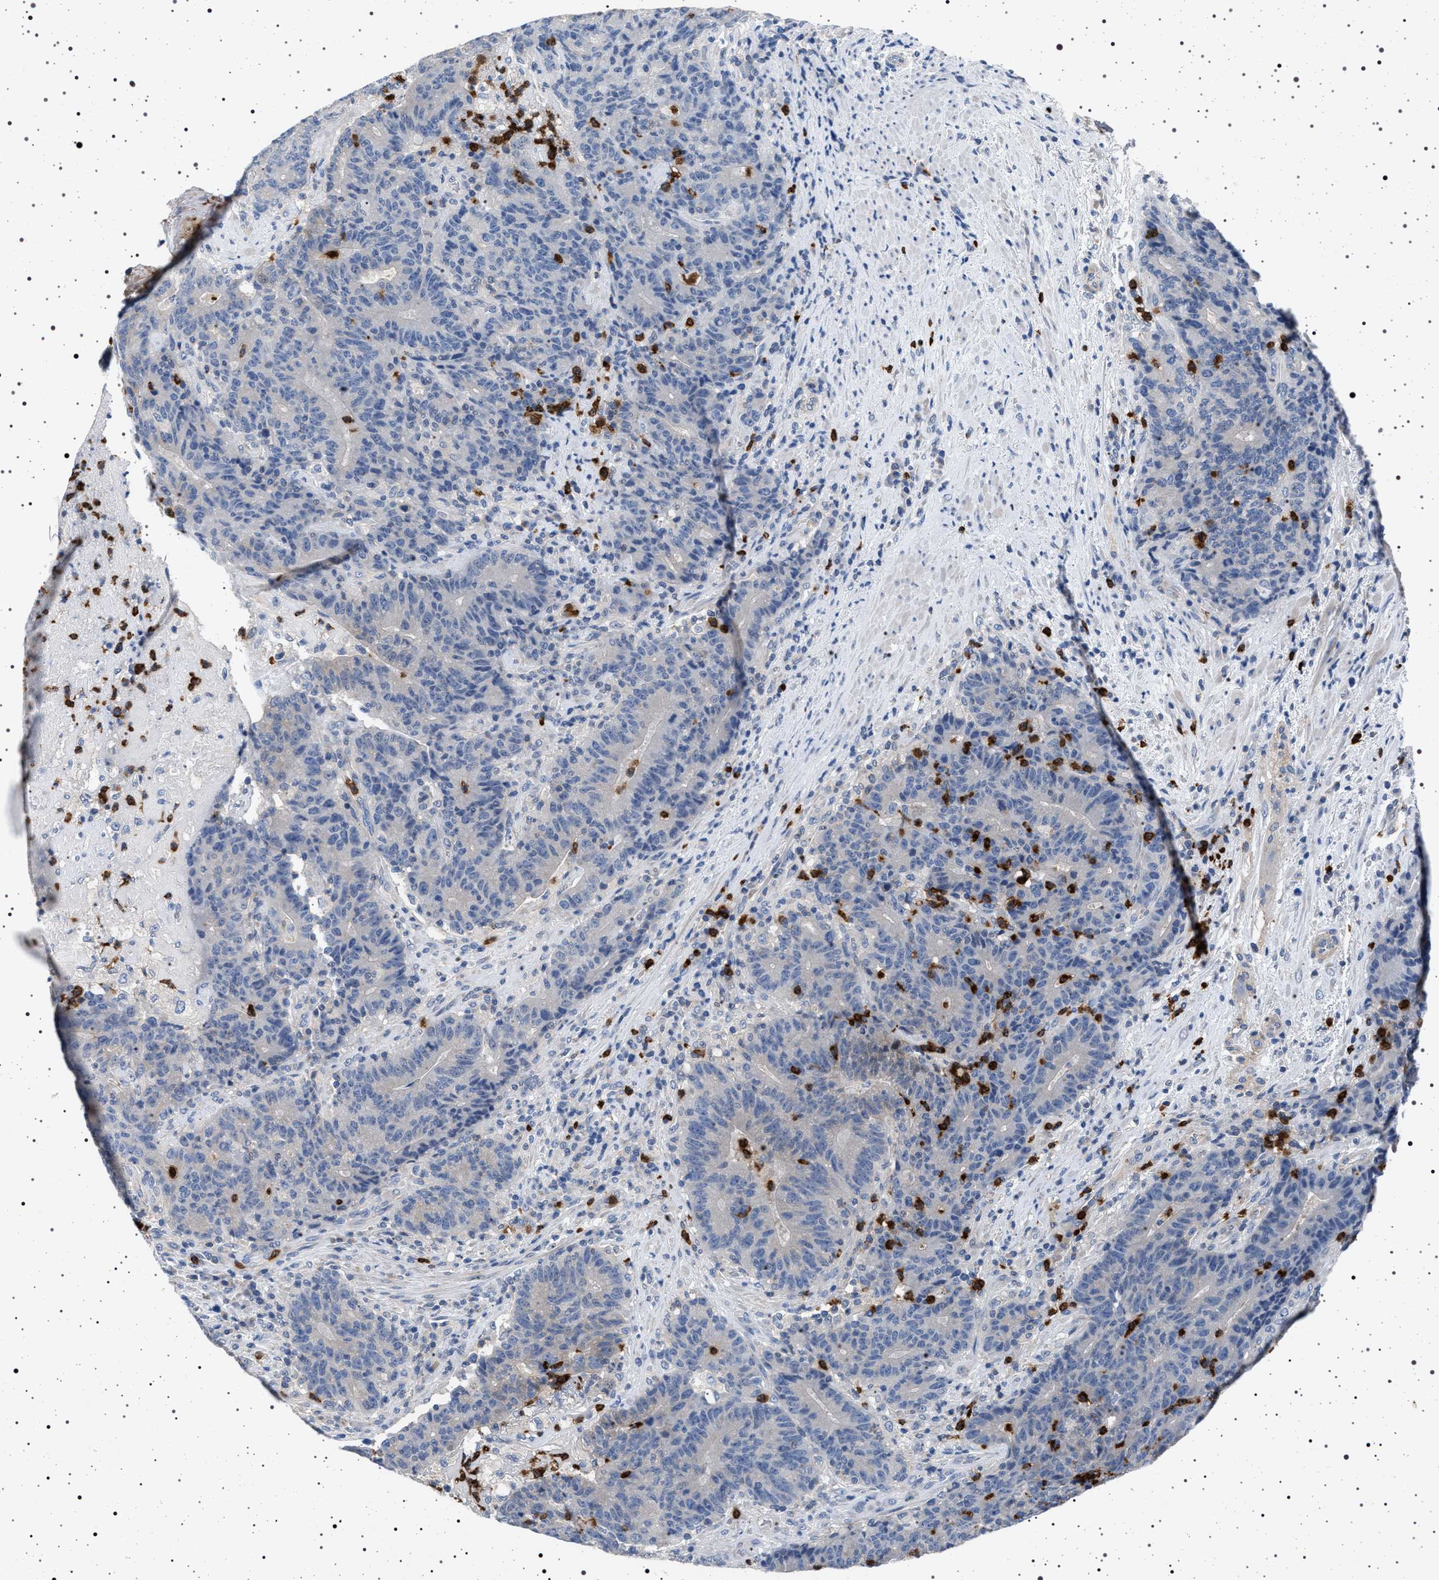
{"staining": {"intensity": "negative", "quantity": "none", "location": "none"}, "tissue": "colorectal cancer", "cell_type": "Tumor cells", "image_type": "cancer", "snomed": [{"axis": "morphology", "description": "Normal tissue, NOS"}, {"axis": "morphology", "description": "Adenocarcinoma, NOS"}, {"axis": "topography", "description": "Colon"}], "caption": "Tumor cells are negative for protein expression in human adenocarcinoma (colorectal). The staining was performed using DAB to visualize the protein expression in brown, while the nuclei were stained in blue with hematoxylin (Magnification: 20x).", "gene": "NAT9", "patient": {"sex": "female", "age": 75}}